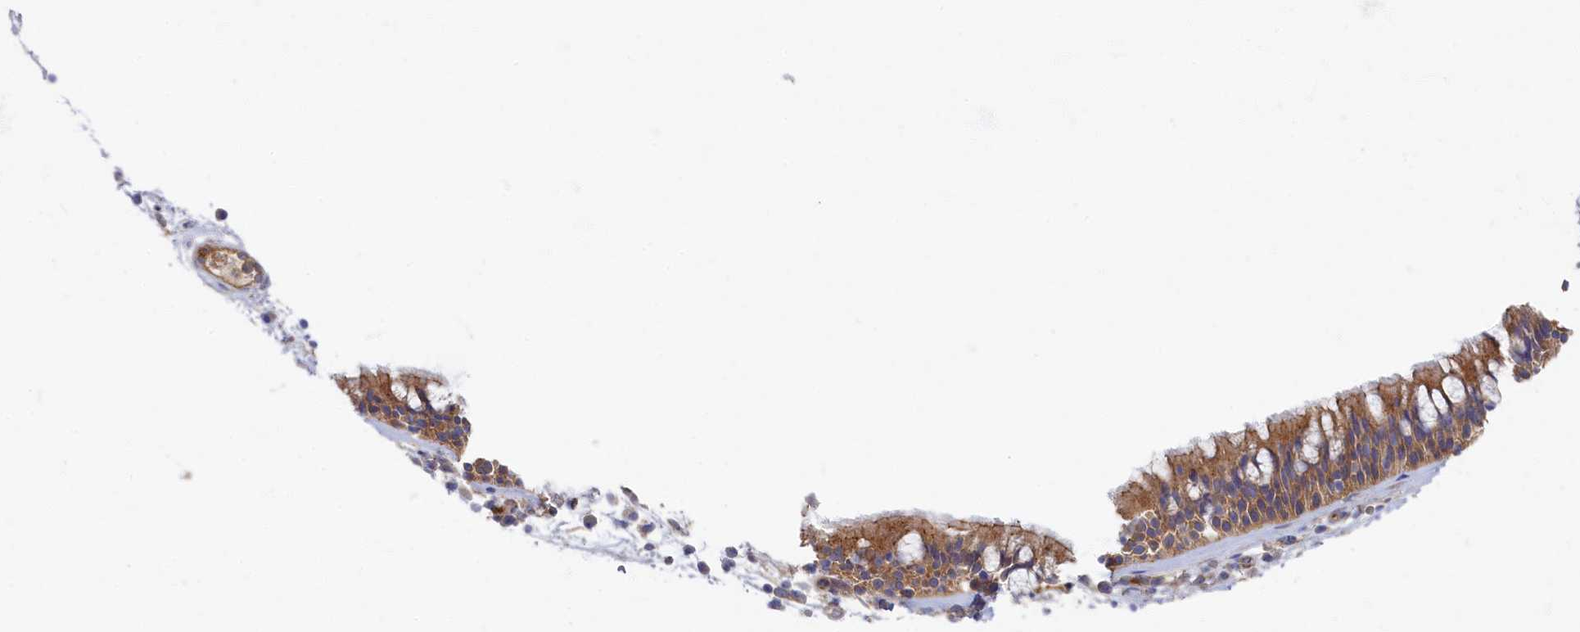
{"staining": {"intensity": "weak", "quantity": ">75%", "location": "cytoplasmic/membranous"}, "tissue": "nasopharynx", "cell_type": "Respiratory epithelial cells", "image_type": "normal", "snomed": [{"axis": "morphology", "description": "Normal tissue, NOS"}, {"axis": "morphology", "description": "Inflammation, NOS"}, {"axis": "morphology", "description": "Malignant melanoma, Metastatic site"}, {"axis": "topography", "description": "Nasopharynx"}], "caption": "IHC (DAB) staining of normal nasopharynx exhibits weak cytoplasmic/membranous protein positivity in approximately >75% of respiratory epithelial cells.", "gene": "PSMG2", "patient": {"sex": "male", "age": 70}}